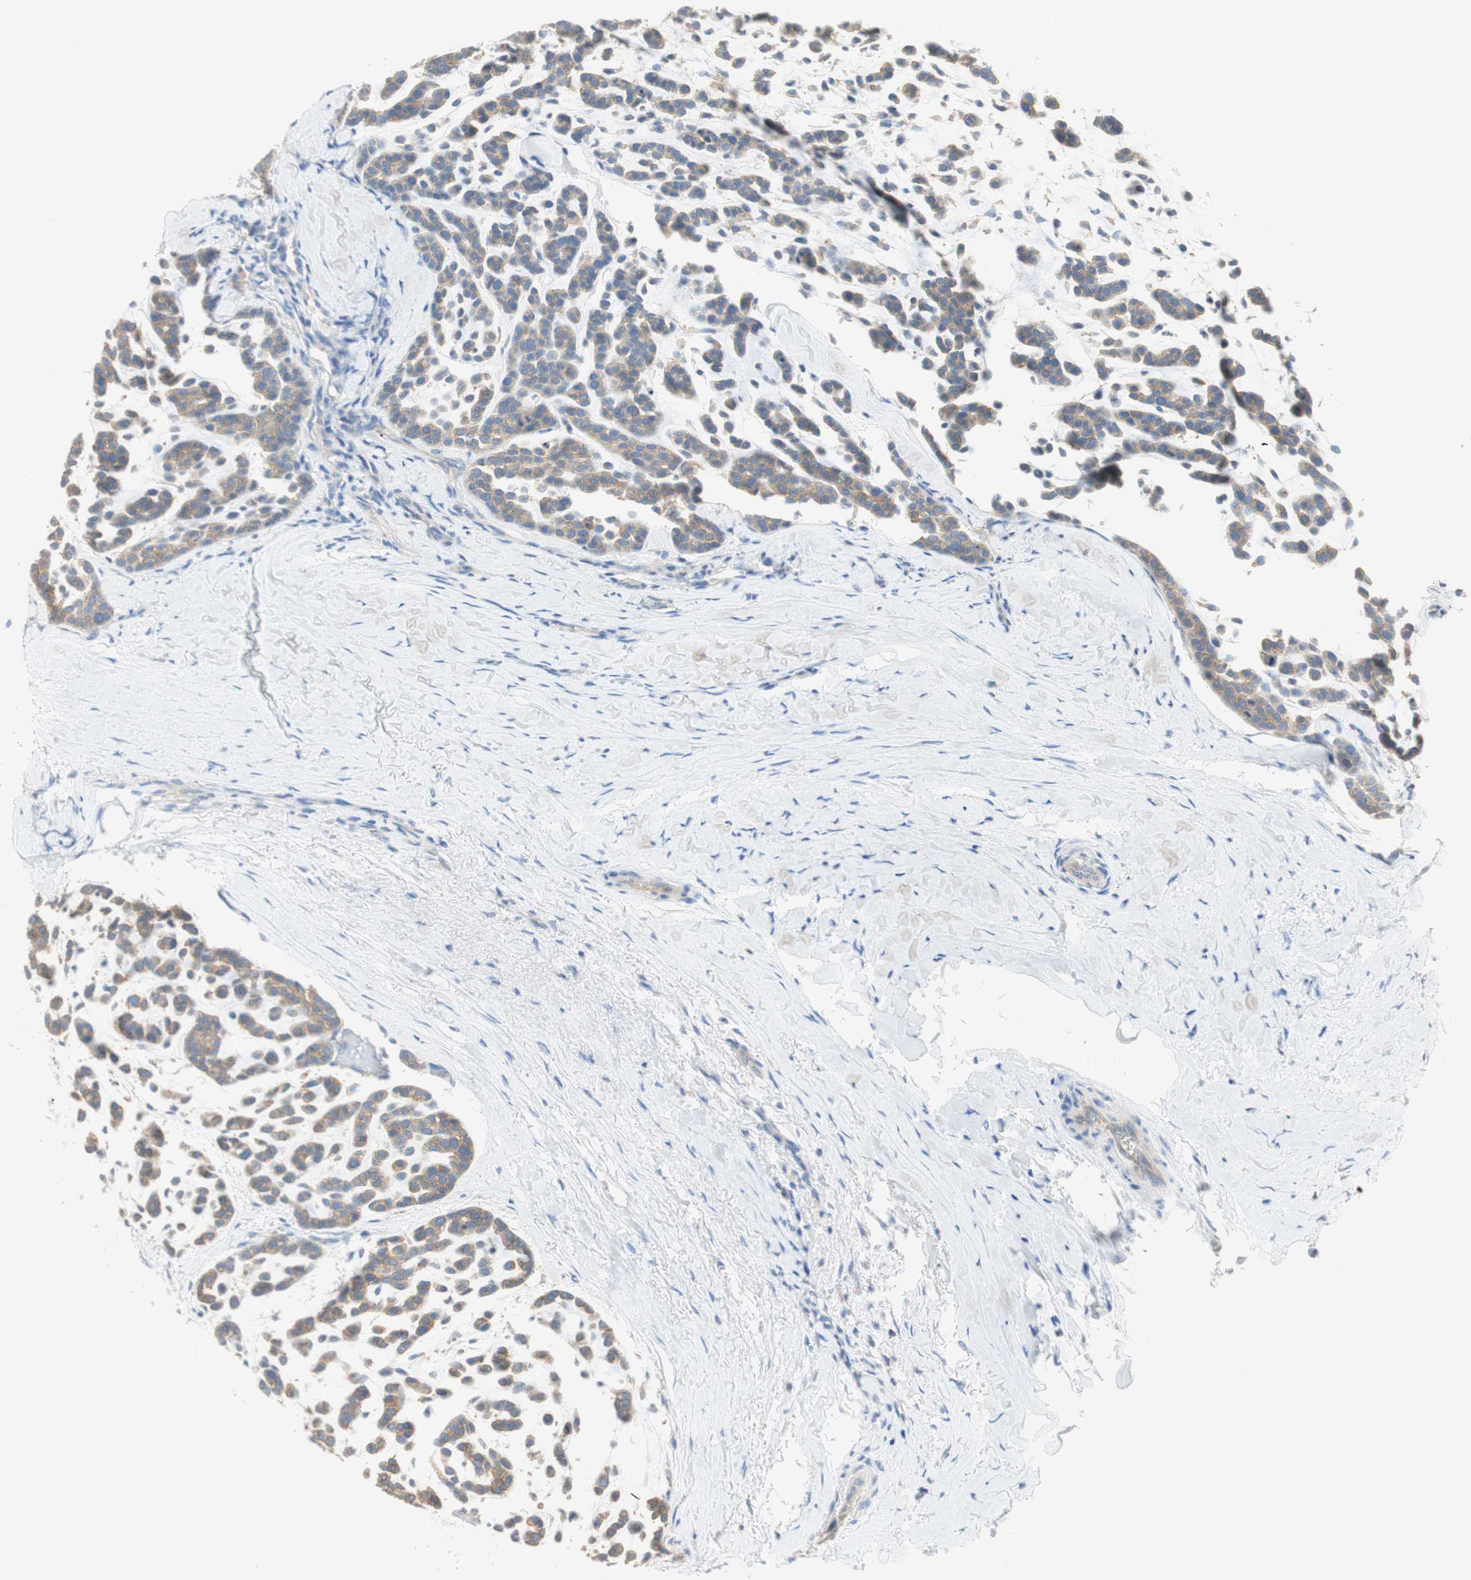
{"staining": {"intensity": "weak", "quantity": ">75%", "location": "cytoplasmic/membranous"}, "tissue": "head and neck cancer", "cell_type": "Tumor cells", "image_type": "cancer", "snomed": [{"axis": "morphology", "description": "Adenocarcinoma, NOS"}, {"axis": "morphology", "description": "Adenoma, NOS"}, {"axis": "topography", "description": "Head-Neck"}], "caption": "IHC photomicrograph of head and neck cancer (adenoma) stained for a protein (brown), which displays low levels of weak cytoplasmic/membranous staining in approximately >75% of tumor cells.", "gene": "ATP2B1", "patient": {"sex": "female", "age": 55}}